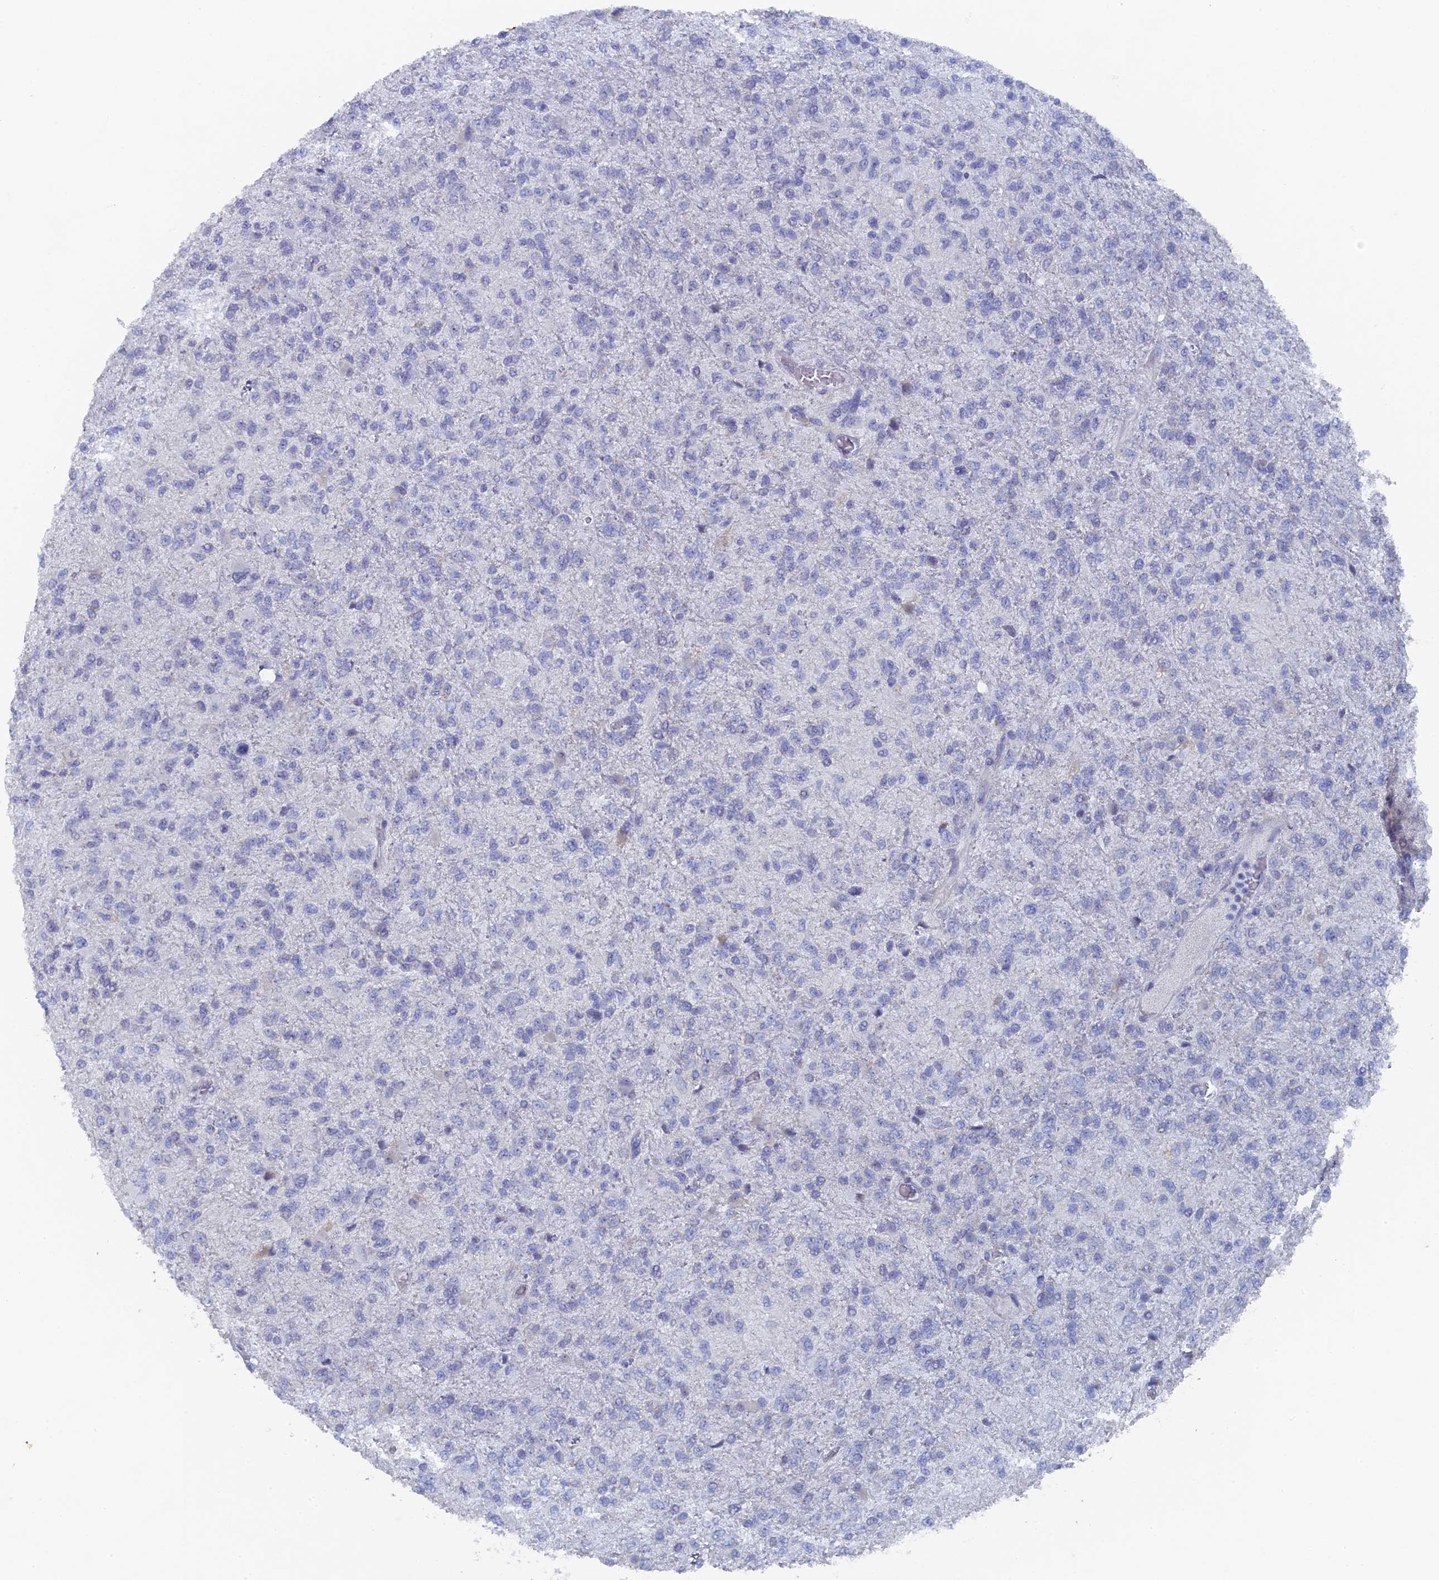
{"staining": {"intensity": "negative", "quantity": "none", "location": "none"}, "tissue": "glioma", "cell_type": "Tumor cells", "image_type": "cancer", "snomed": [{"axis": "morphology", "description": "Glioma, malignant, High grade"}, {"axis": "topography", "description": "Brain"}], "caption": "Histopathology image shows no significant protein staining in tumor cells of high-grade glioma (malignant). (Brightfield microscopy of DAB immunohistochemistry (IHC) at high magnification).", "gene": "SRFBP1", "patient": {"sex": "female", "age": 74}}